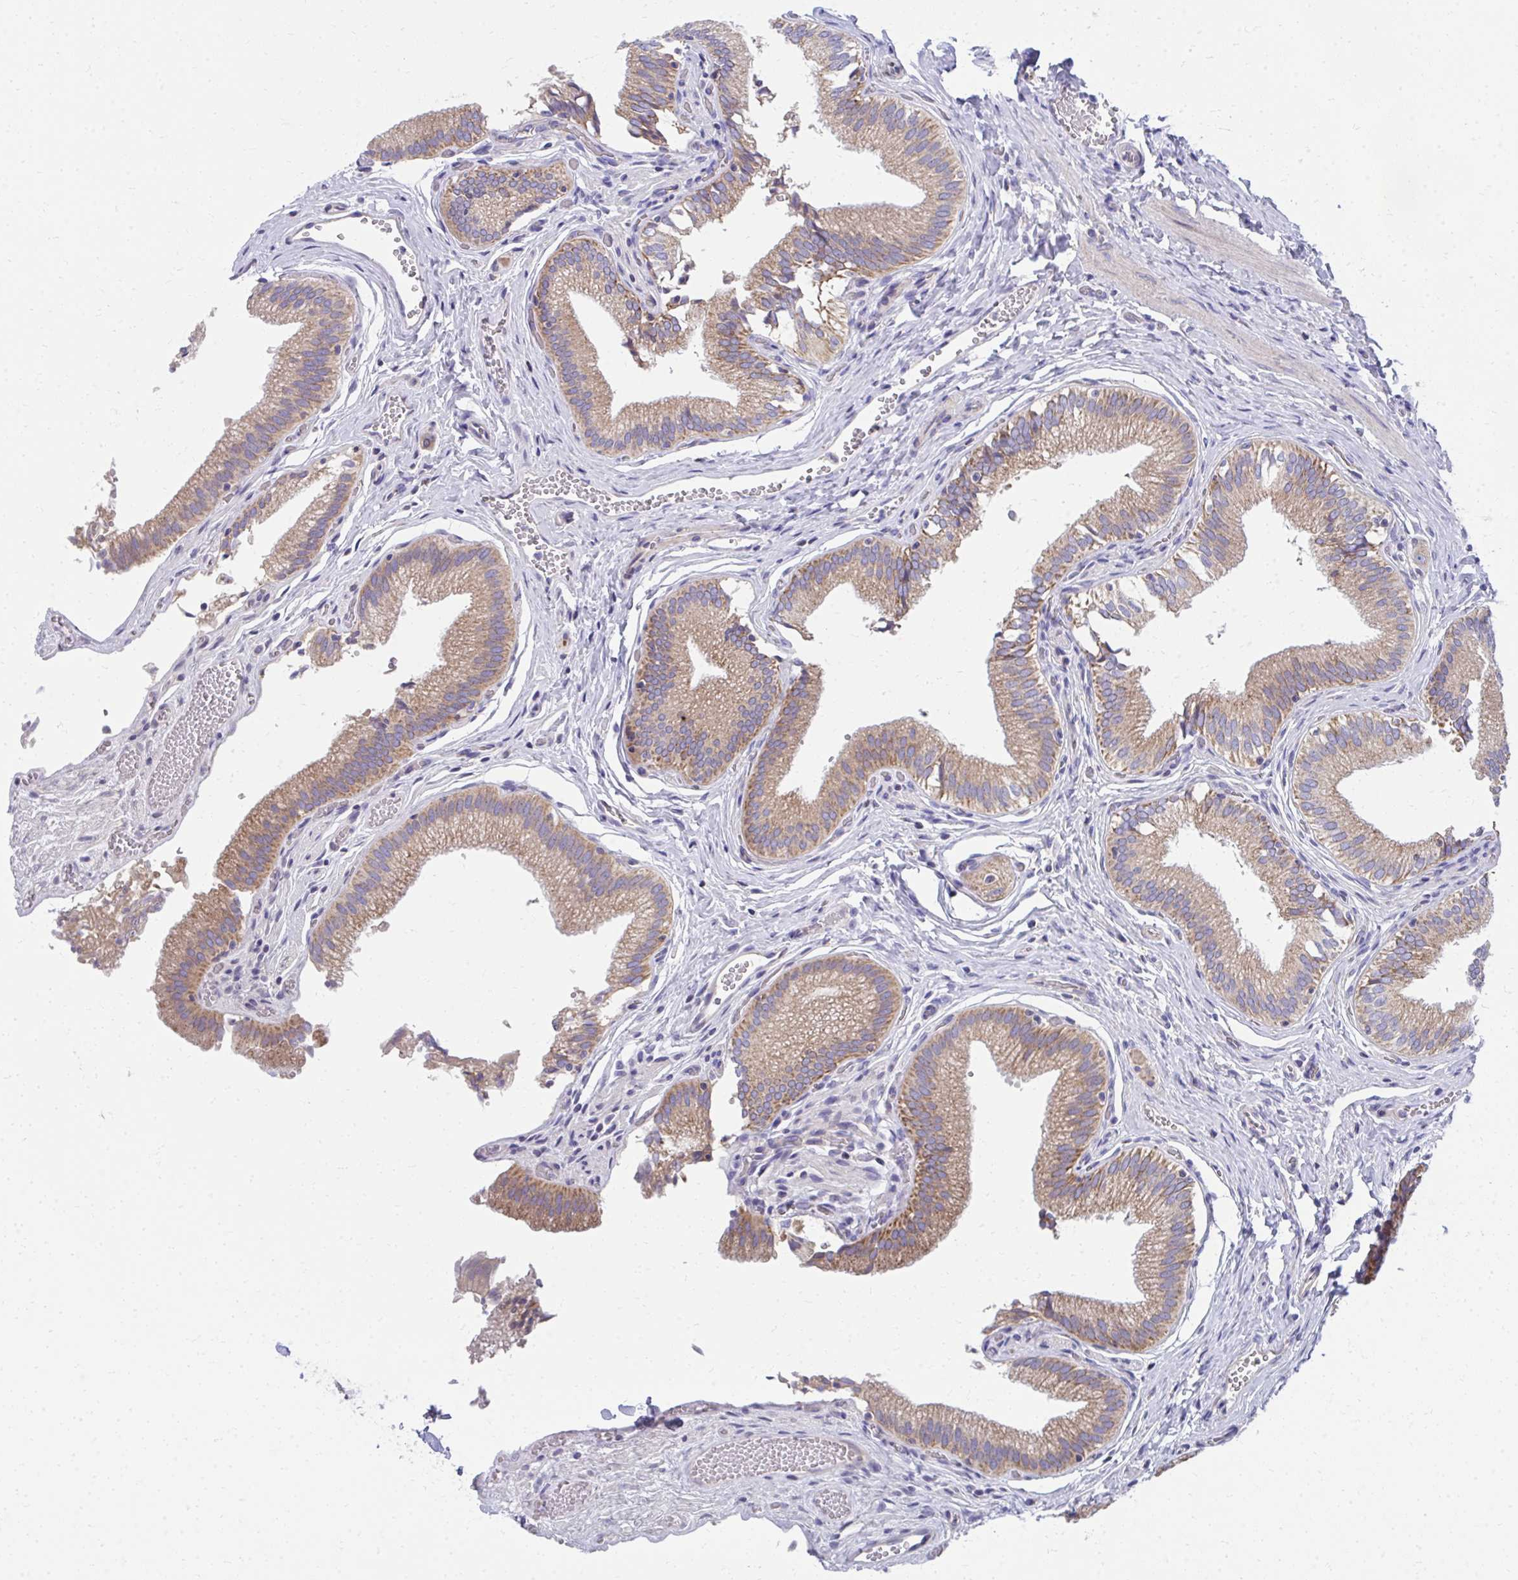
{"staining": {"intensity": "moderate", "quantity": ">75%", "location": "cytoplasmic/membranous"}, "tissue": "gallbladder", "cell_type": "Glandular cells", "image_type": "normal", "snomed": [{"axis": "morphology", "description": "Normal tissue, NOS"}, {"axis": "topography", "description": "Gallbladder"}, {"axis": "topography", "description": "Peripheral nerve tissue"}], "caption": "Immunohistochemistry histopathology image of unremarkable human gallbladder stained for a protein (brown), which reveals medium levels of moderate cytoplasmic/membranous staining in approximately >75% of glandular cells.", "gene": "IL37", "patient": {"sex": "male", "age": 17}}